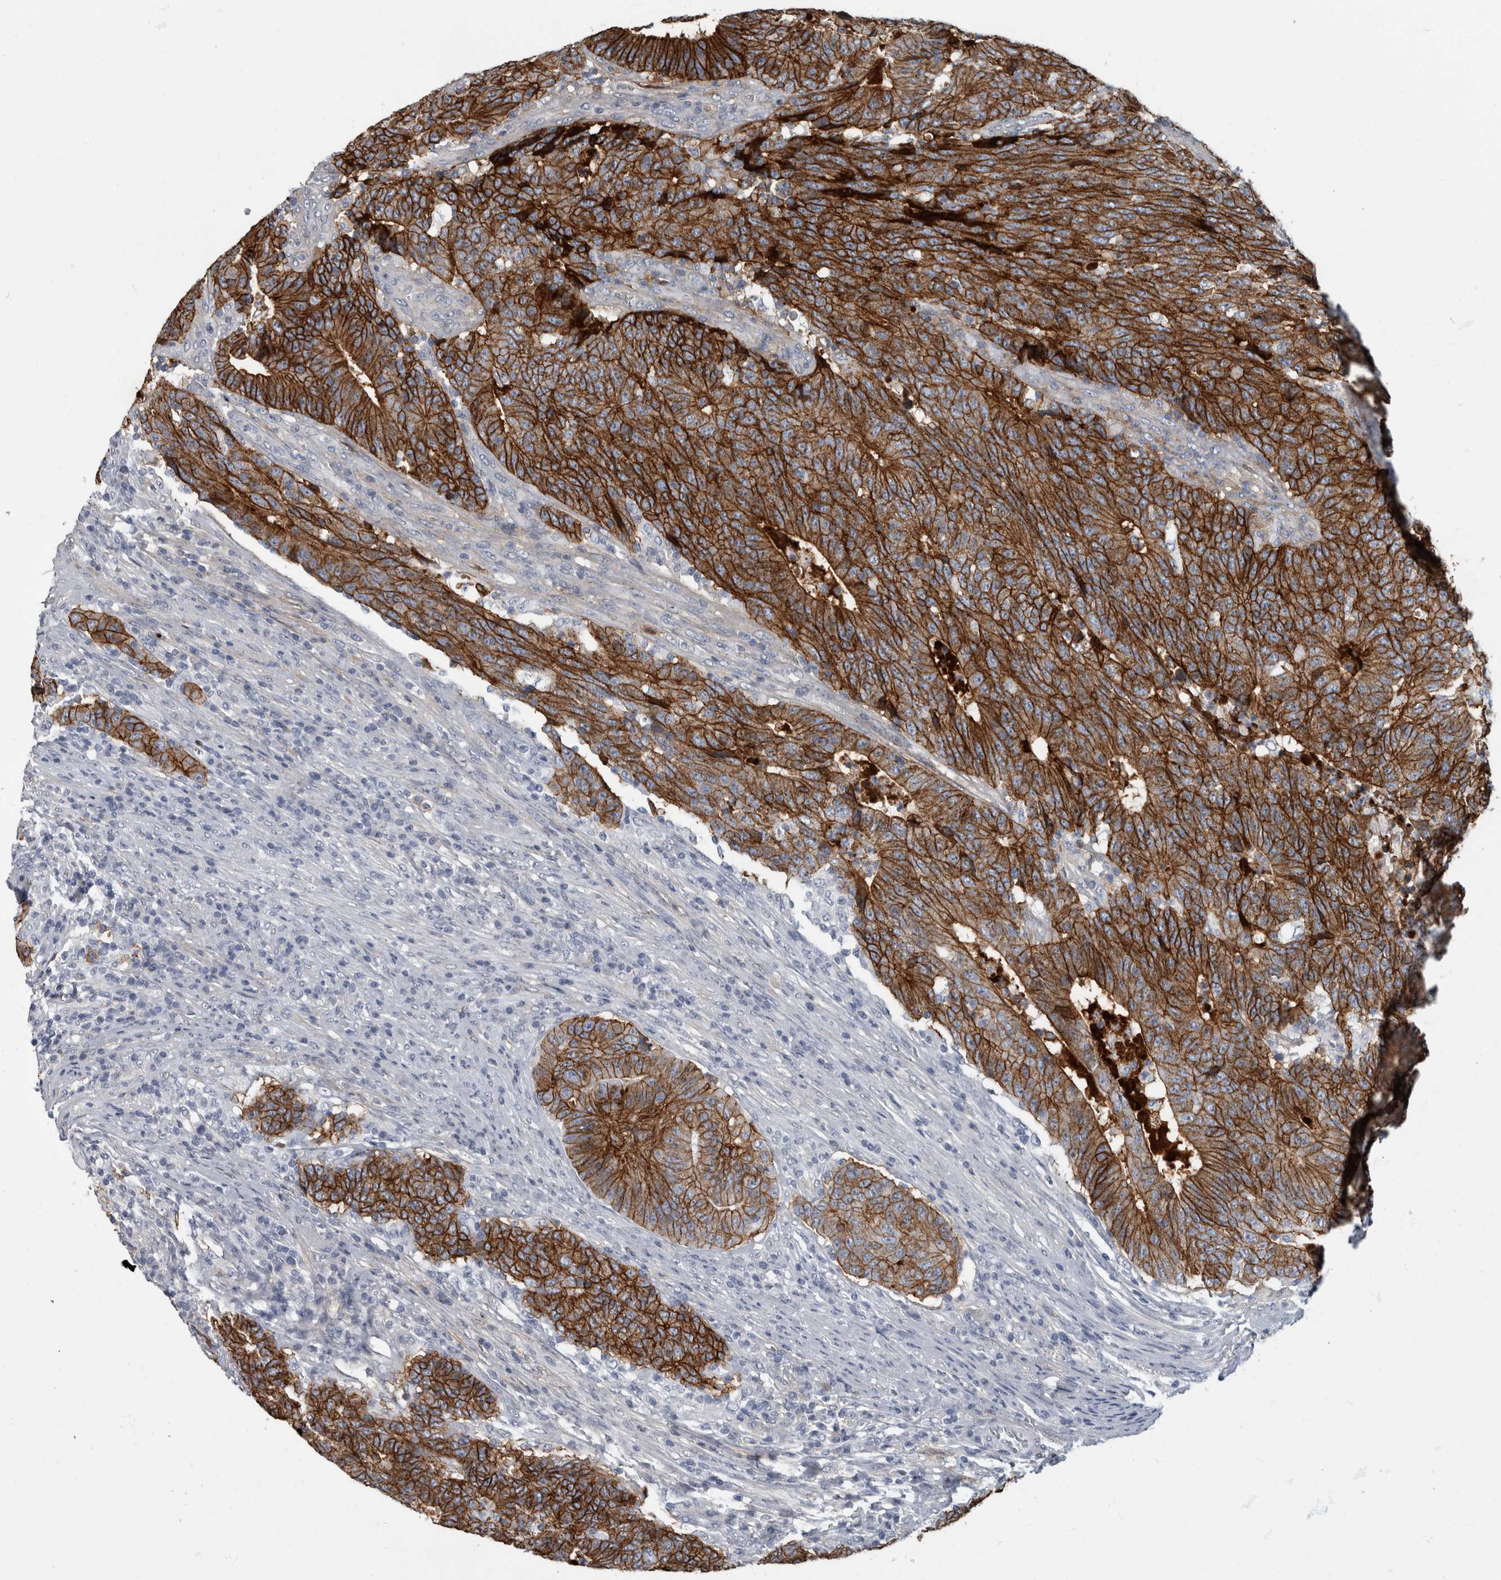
{"staining": {"intensity": "strong", "quantity": ">75%", "location": "cytoplasmic/membranous"}, "tissue": "colorectal cancer", "cell_type": "Tumor cells", "image_type": "cancer", "snomed": [{"axis": "morphology", "description": "Normal tissue, NOS"}, {"axis": "morphology", "description": "Adenocarcinoma, NOS"}, {"axis": "topography", "description": "Colon"}], "caption": "This image shows immunohistochemistry staining of human adenocarcinoma (colorectal), with high strong cytoplasmic/membranous positivity in about >75% of tumor cells.", "gene": "DSG2", "patient": {"sex": "female", "age": 75}}